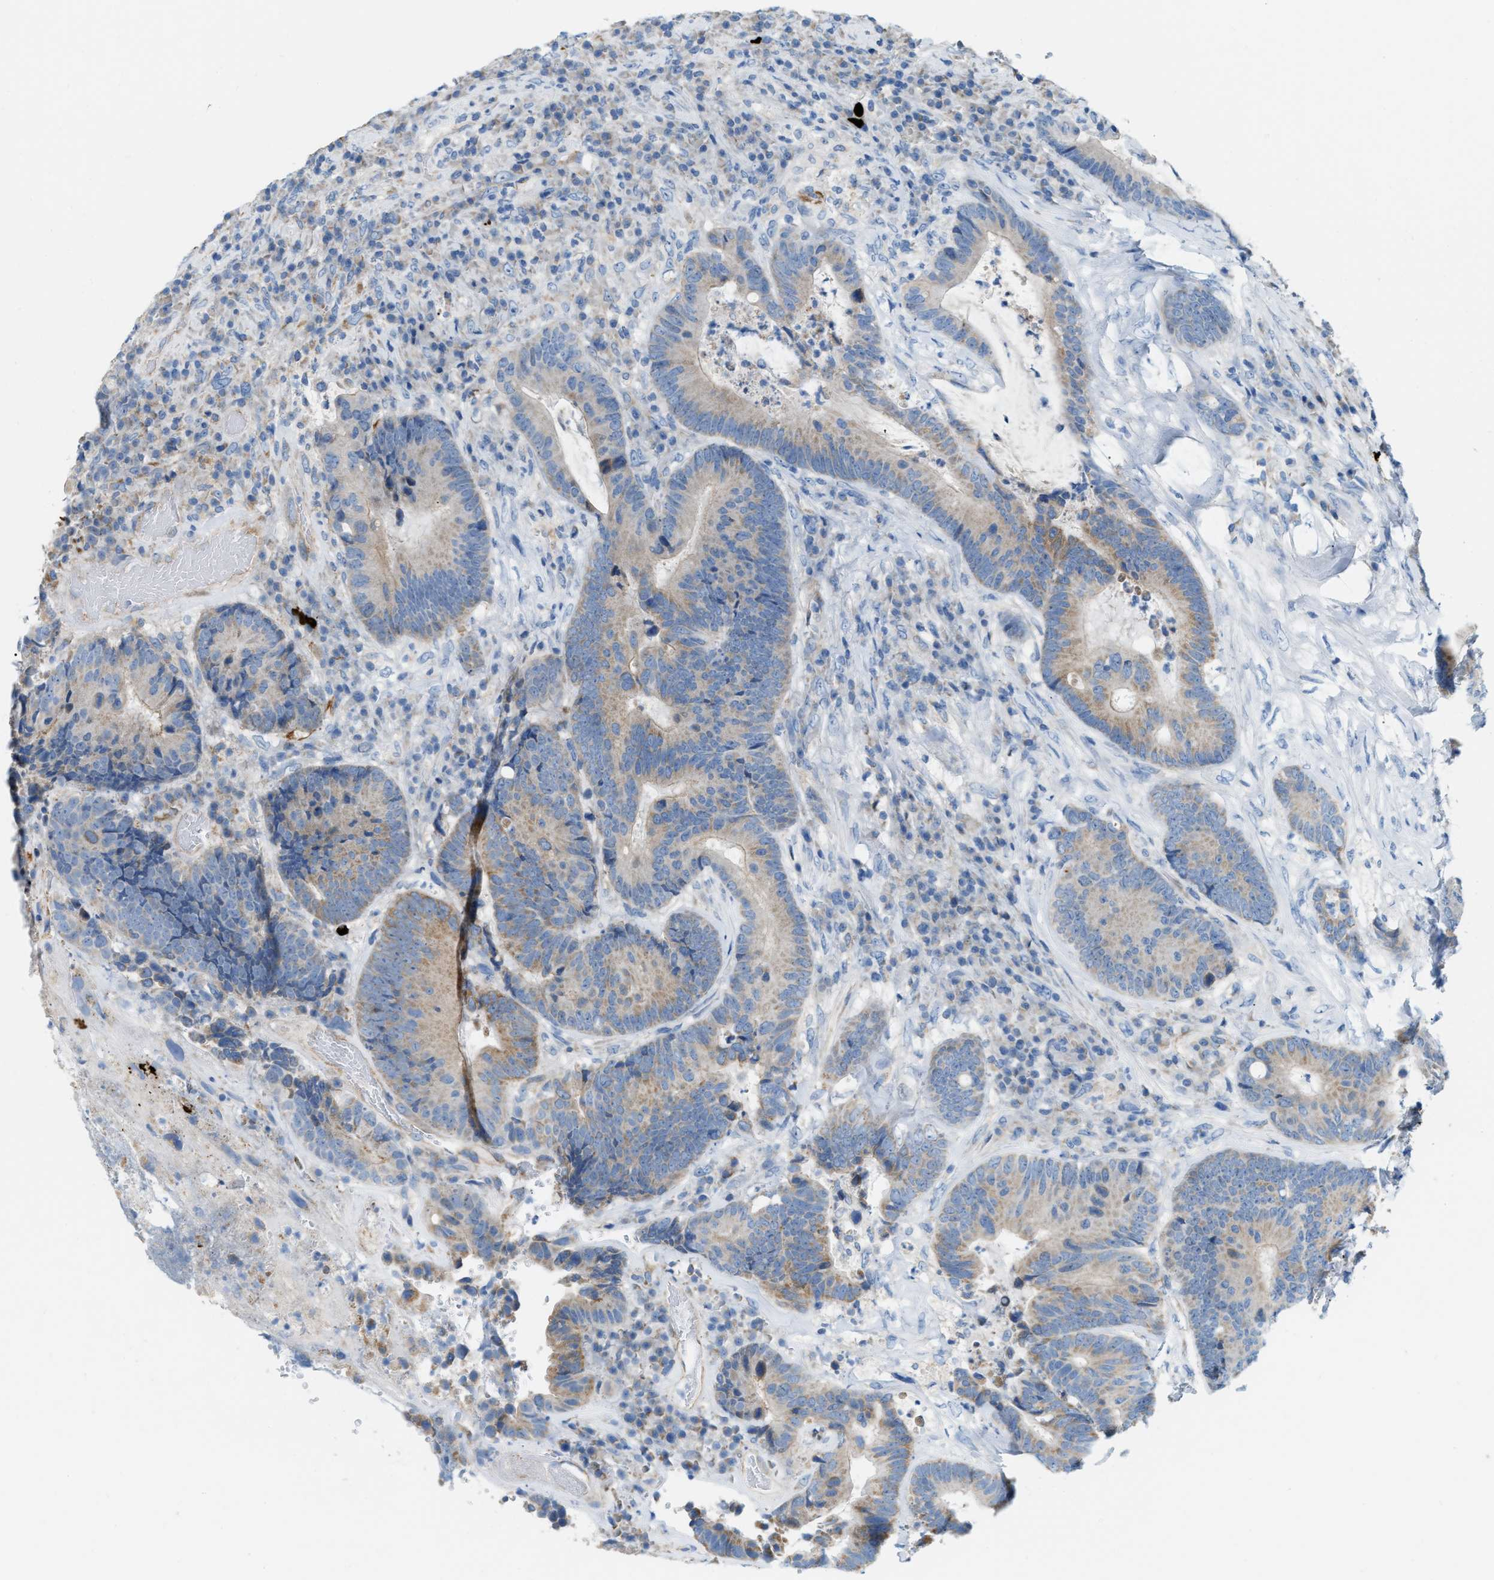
{"staining": {"intensity": "weak", "quantity": "25%-75%", "location": "cytoplasmic/membranous"}, "tissue": "colorectal cancer", "cell_type": "Tumor cells", "image_type": "cancer", "snomed": [{"axis": "morphology", "description": "Adenocarcinoma, NOS"}, {"axis": "topography", "description": "Rectum"}], "caption": "Immunohistochemistry (IHC) (DAB (3,3'-diaminobenzidine)) staining of adenocarcinoma (colorectal) displays weak cytoplasmic/membranous protein positivity in about 25%-75% of tumor cells. The protein is shown in brown color, while the nuclei are stained blue.", "gene": "JADE1", "patient": {"sex": "female", "age": 89}}